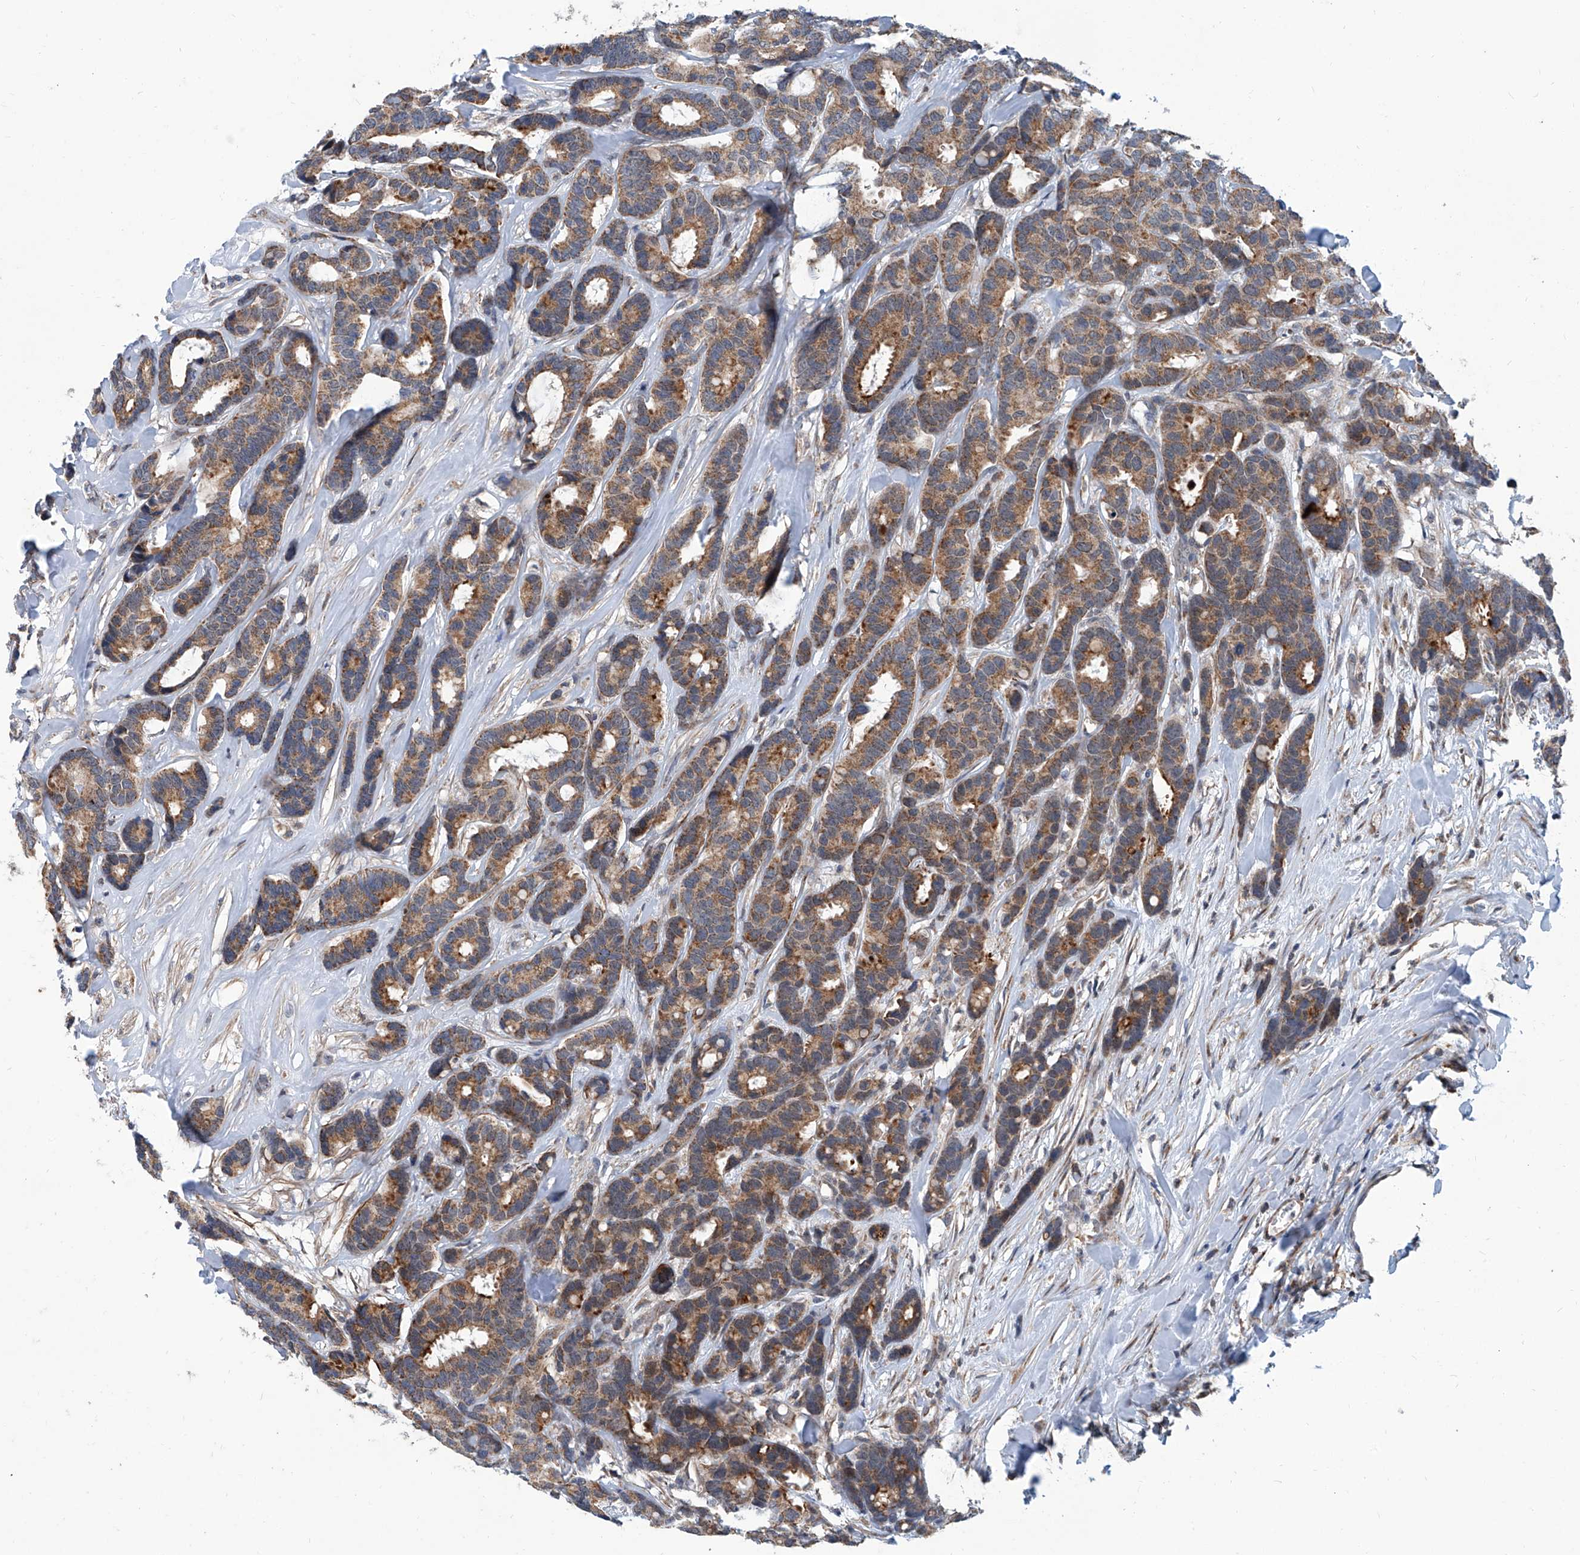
{"staining": {"intensity": "moderate", "quantity": ">75%", "location": "cytoplasmic/membranous"}, "tissue": "breast cancer", "cell_type": "Tumor cells", "image_type": "cancer", "snomed": [{"axis": "morphology", "description": "Duct carcinoma"}, {"axis": "topography", "description": "Breast"}], "caption": "Immunohistochemical staining of breast cancer displays moderate cytoplasmic/membranous protein expression in approximately >75% of tumor cells. The protein is stained brown, and the nuclei are stained in blue (DAB IHC with brightfield microscopy, high magnification).", "gene": "USP48", "patient": {"sex": "female", "age": 87}}